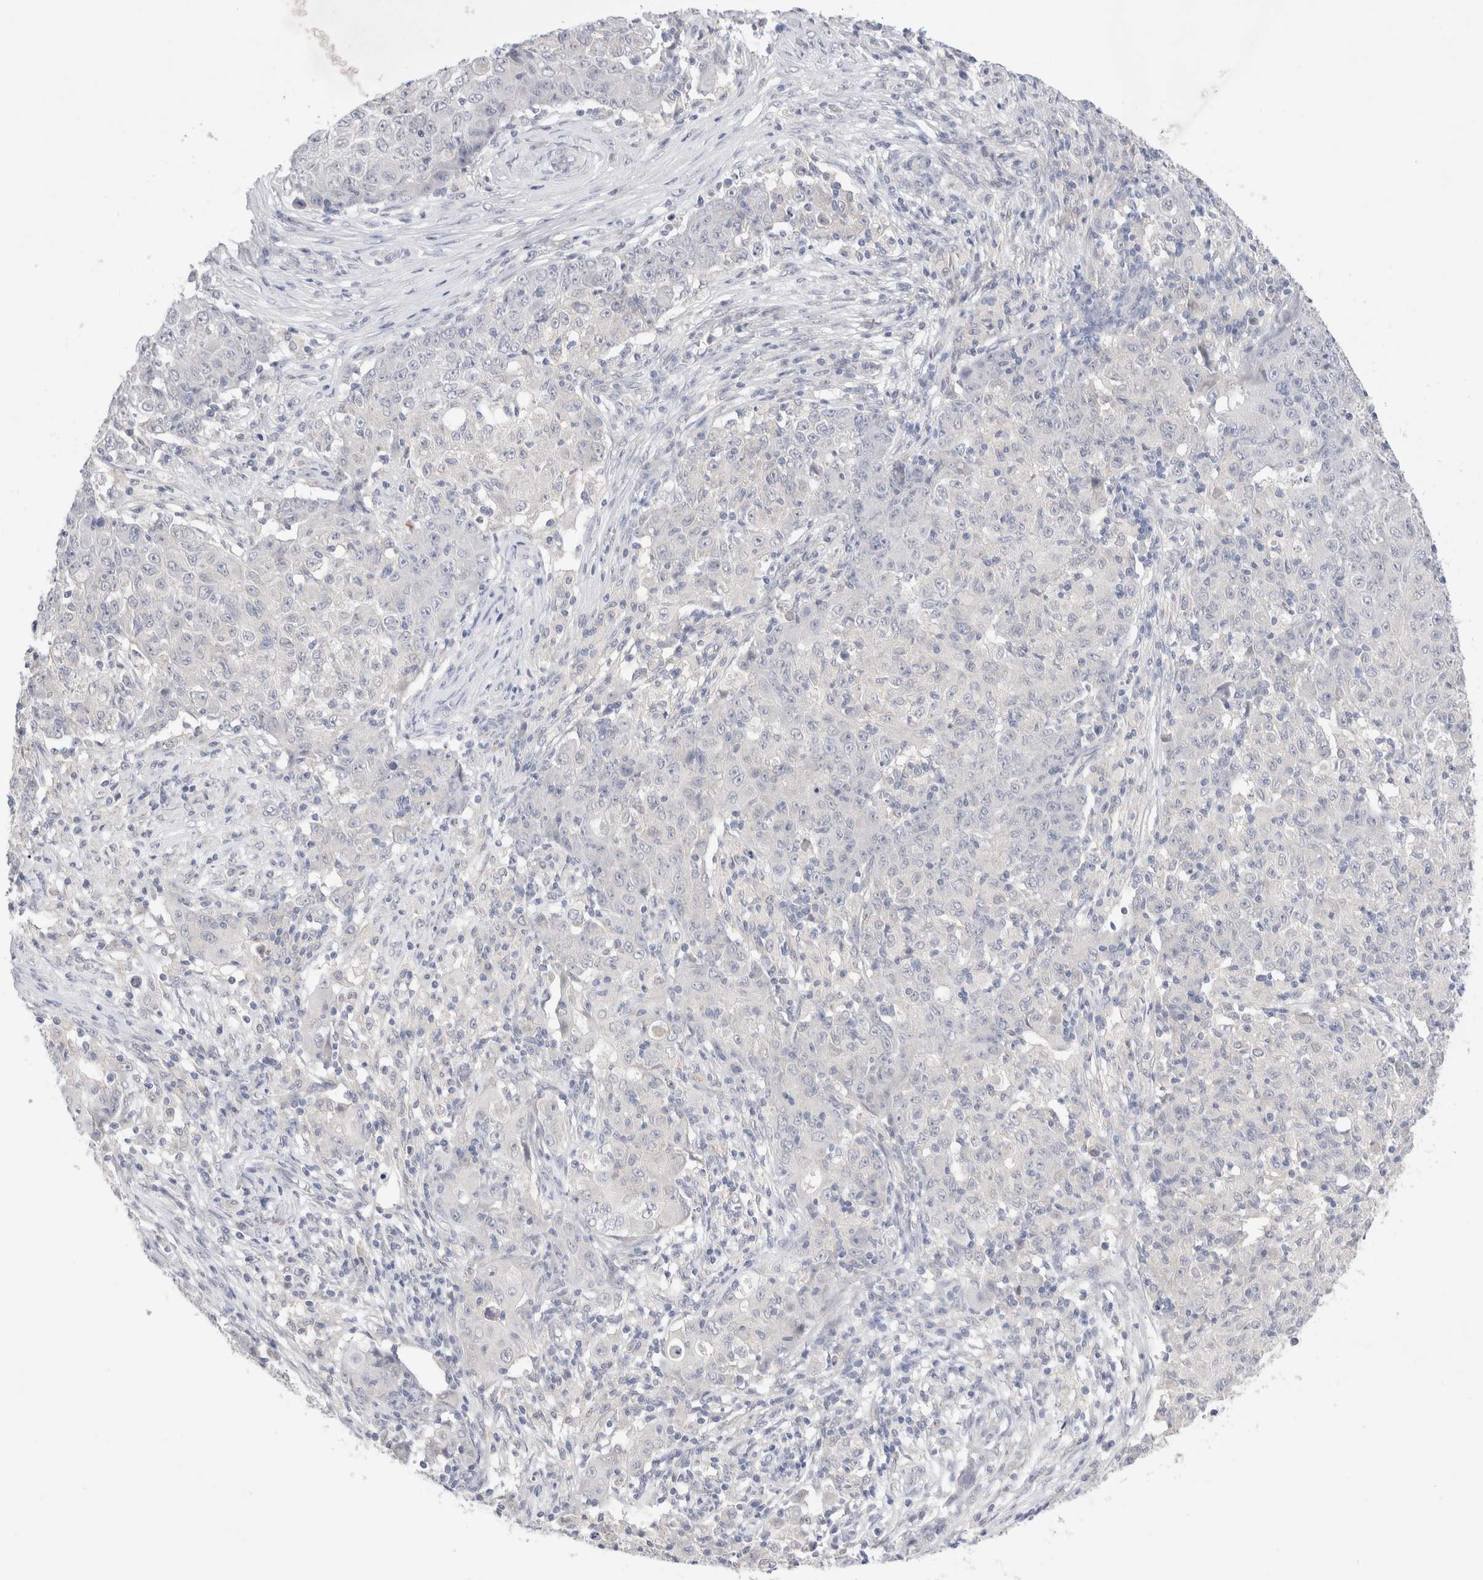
{"staining": {"intensity": "negative", "quantity": "none", "location": "none"}, "tissue": "ovarian cancer", "cell_type": "Tumor cells", "image_type": "cancer", "snomed": [{"axis": "morphology", "description": "Carcinoma, endometroid"}, {"axis": "topography", "description": "Ovary"}], "caption": "Immunohistochemistry (IHC) image of neoplastic tissue: ovarian endometroid carcinoma stained with DAB (3,3'-diaminobenzidine) exhibits no significant protein positivity in tumor cells.", "gene": "SPATA20", "patient": {"sex": "female", "age": 42}}